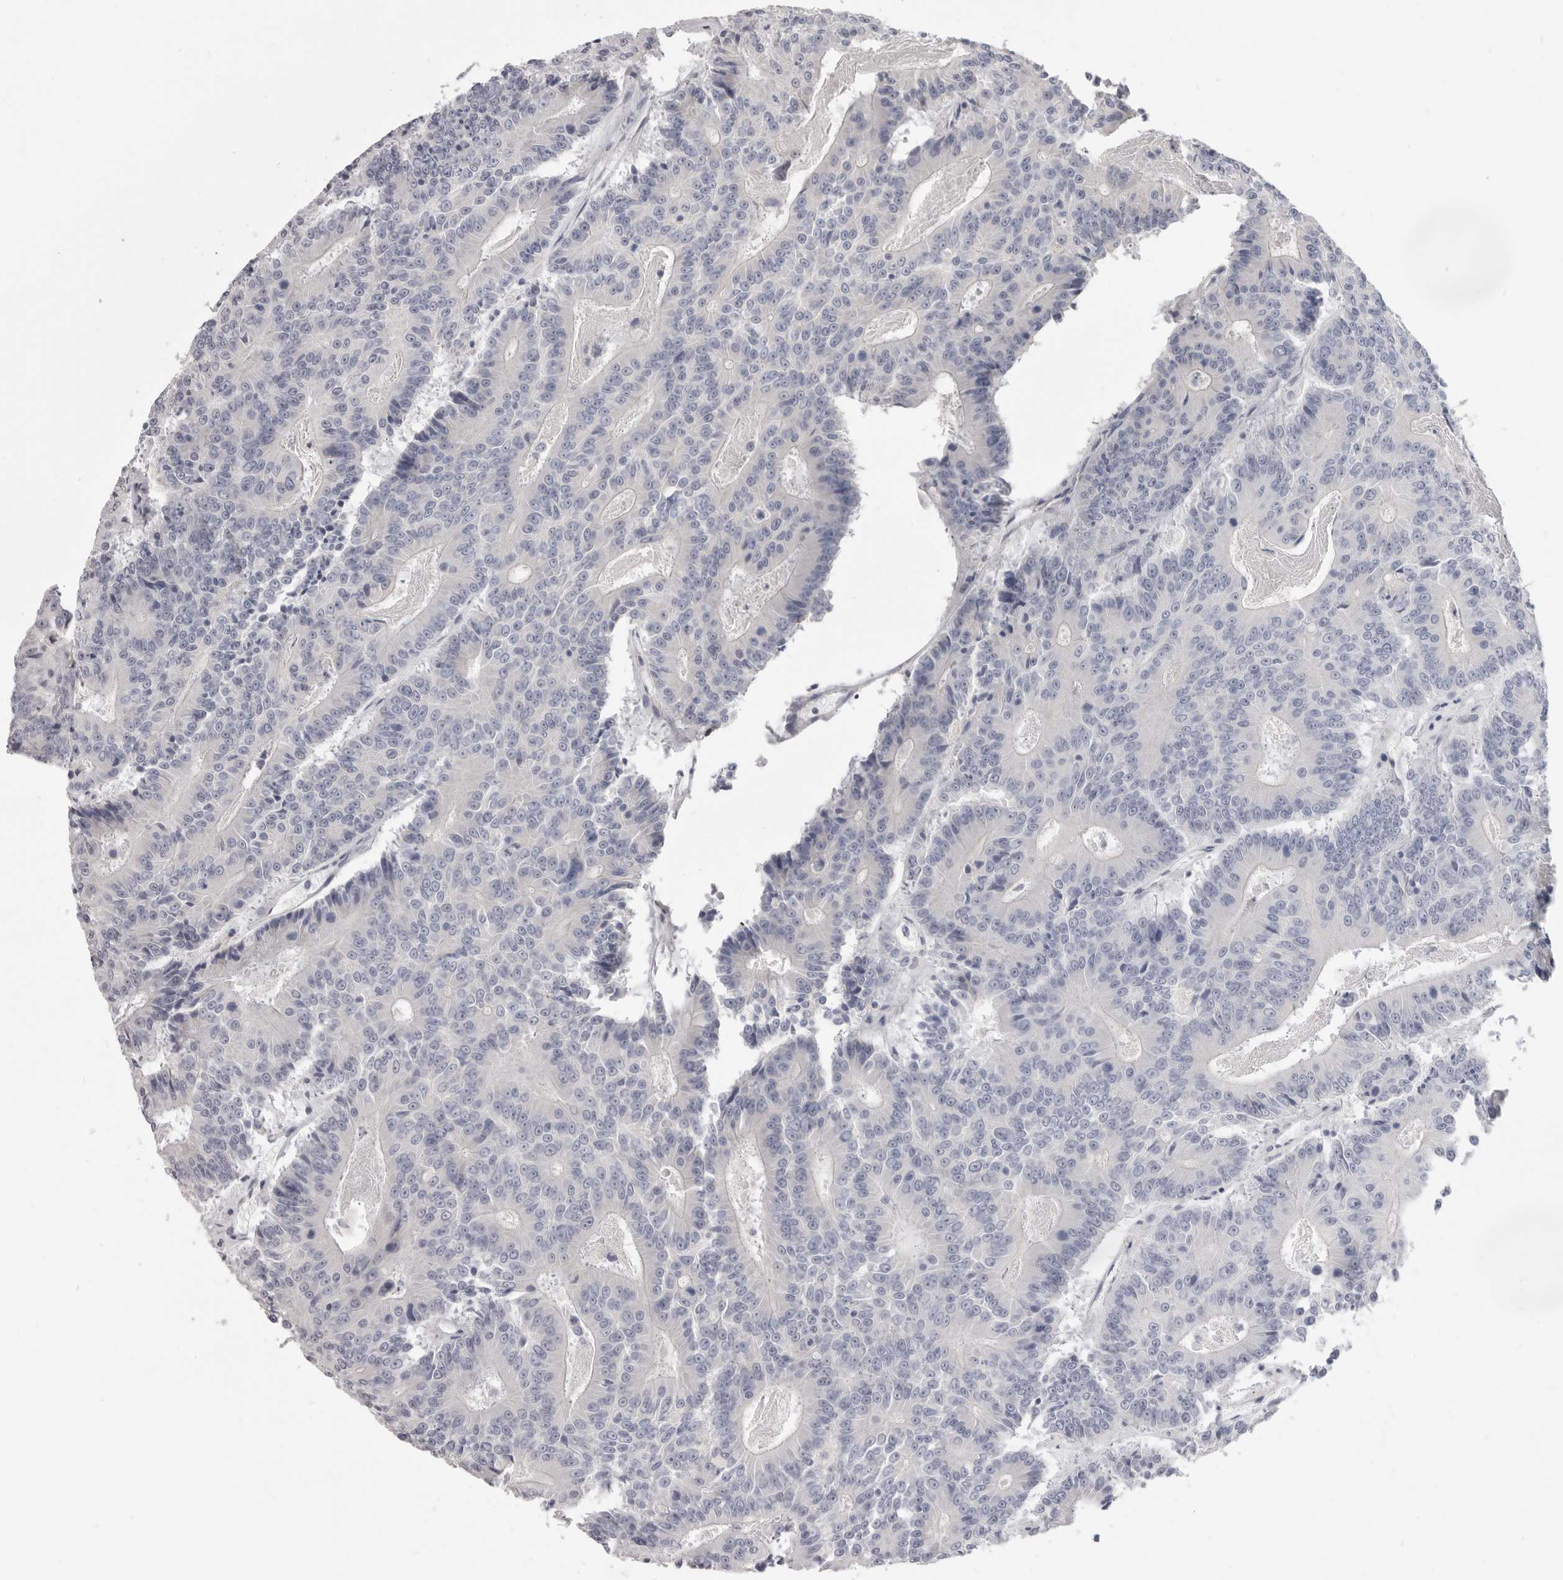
{"staining": {"intensity": "negative", "quantity": "none", "location": "none"}, "tissue": "colorectal cancer", "cell_type": "Tumor cells", "image_type": "cancer", "snomed": [{"axis": "morphology", "description": "Adenocarcinoma, NOS"}, {"axis": "topography", "description": "Colon"}], "caption": "Immunohistochemistry photomicrograph of colorectal adenocarcinoma stained for a protein (brown), which exhibits no expression in tumor cells.", "gene": "XIRP1", "patient": {"sex": "male", "age": 83}}